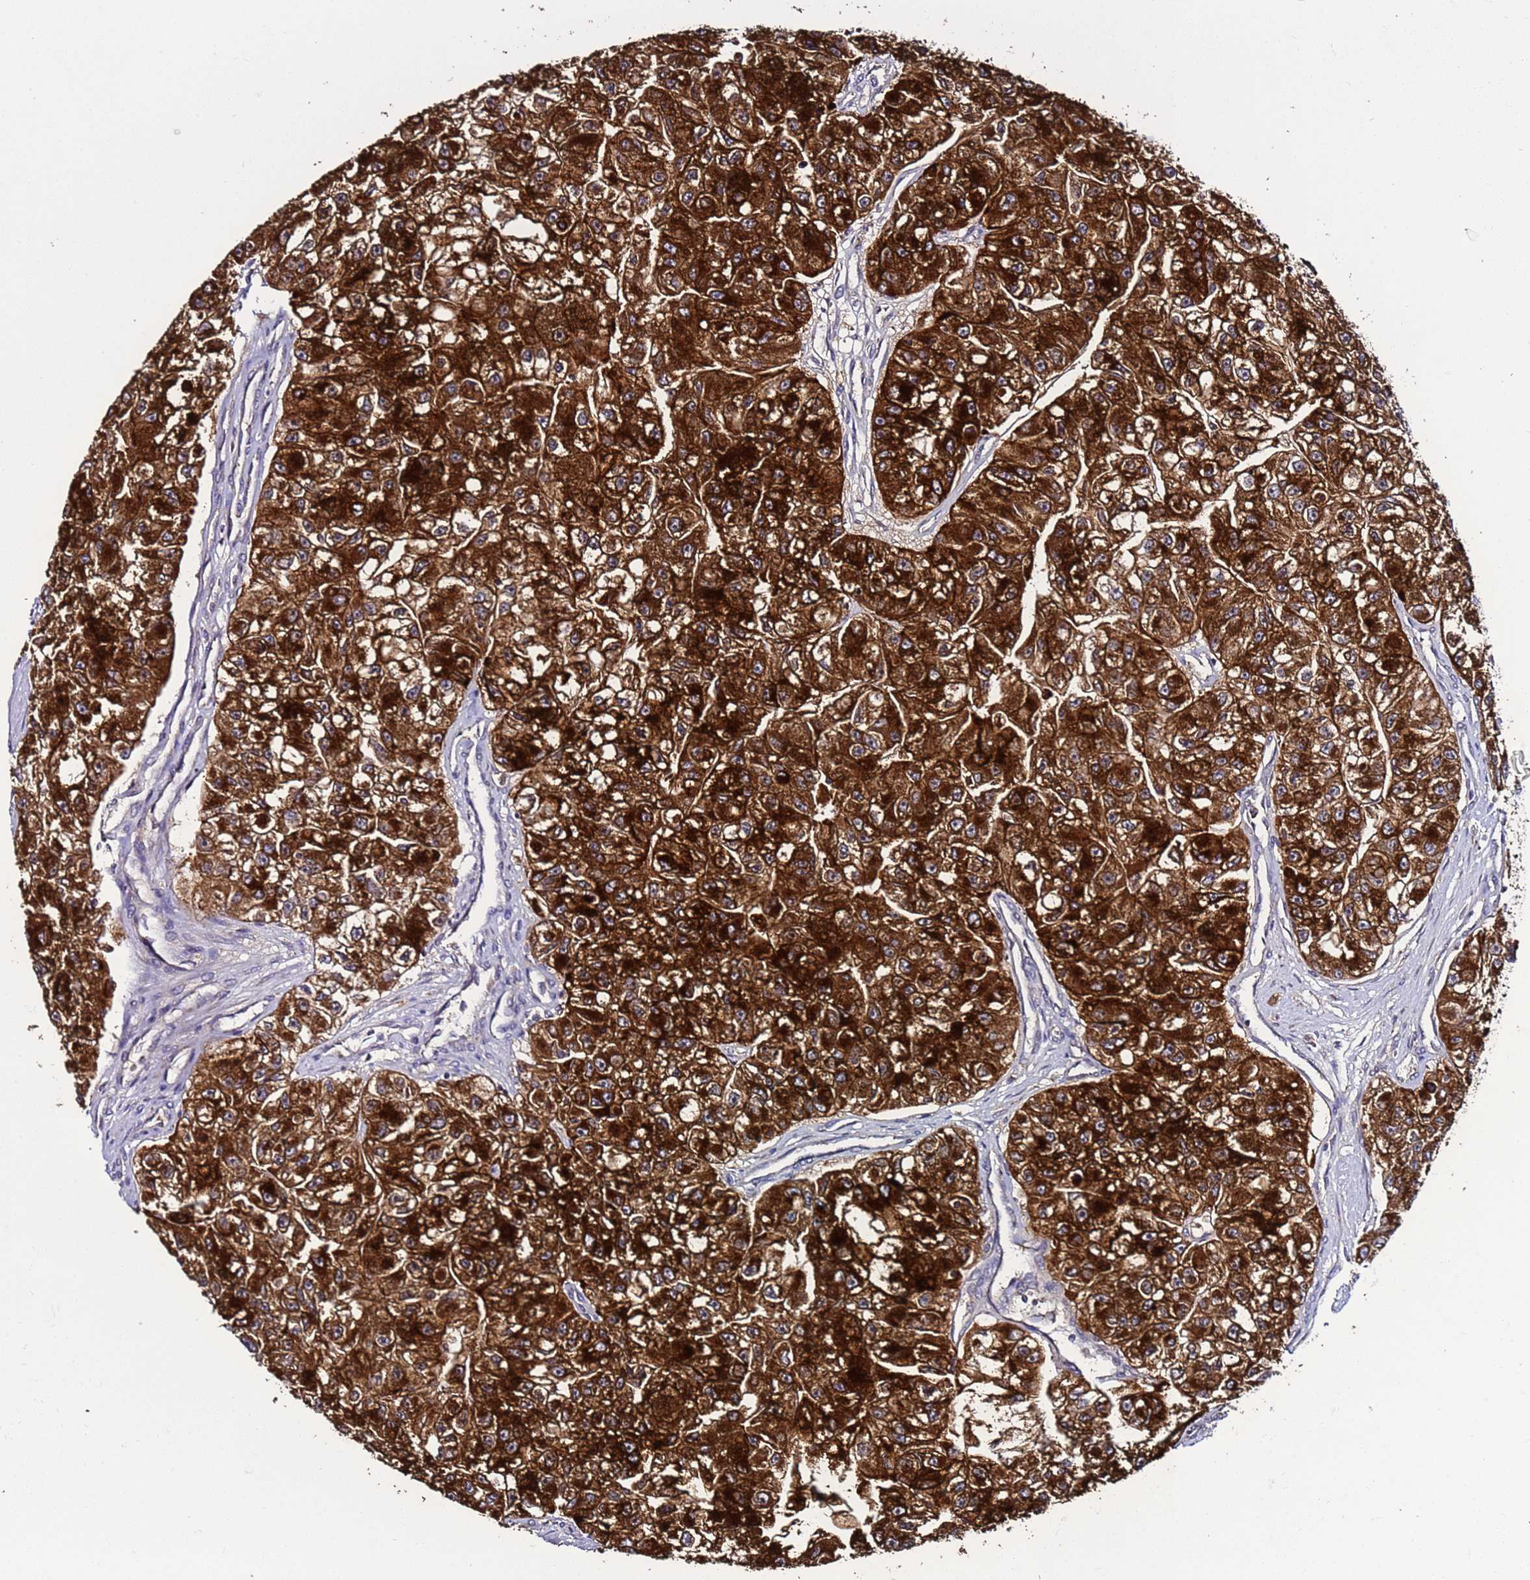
{"staining": {"intensity": "strong", "quantity": ">75%", "location": "cytoplasmic/membranous"}, "tissue": "renal cancer", "cell_type": "Tumor cells", "image_type": "cancer", "snomed": [{"axis": "morphology", "description": "Adenocarcinoma, NOS"}, {"axis": "topography", "description": "Kidney"}], "caption": "An image showing strong cytoplasmic/membranous positivity in about >75% of tumor cells in renal adenocarcinoma, as visualized by brown immunohistochemical staining.", "gene": "TMEM176B", "patient": {"sex": "male", "age": 63}}